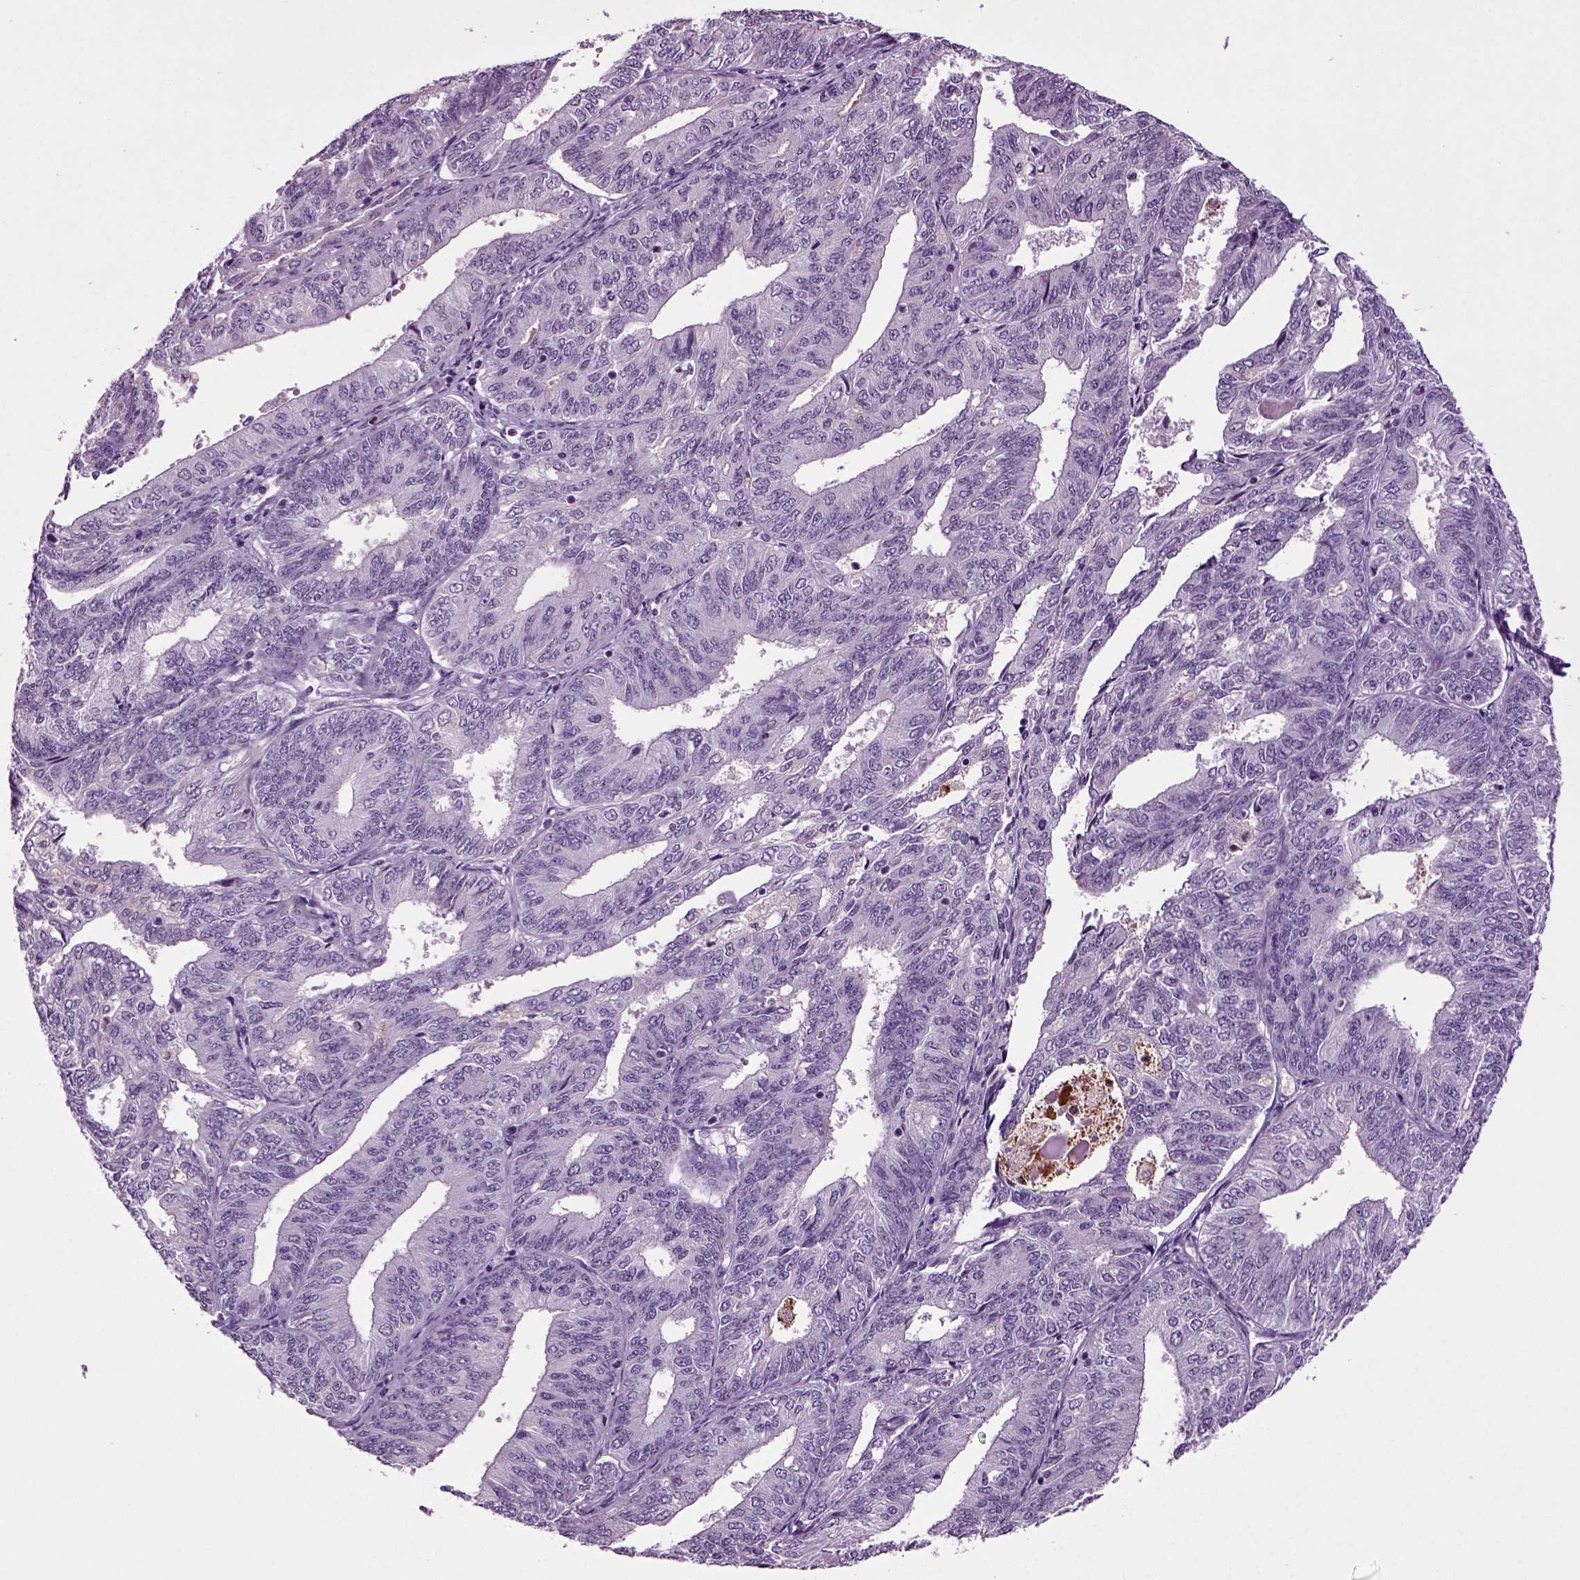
{"staining": {"intensity": "negative", "quantity": "none", "location": "none"}, "tissue": "endometrial cancer", "cell_type": "Tumor cells", "image_type": "cancer", "snomed": [{"axis": "morphology", "description": "Adenocarcinoma, NOS"}, {"axis": "topography", "description": "Endometrium"}], "caption": "The image reveals no staining of tumor cells in adenocarcinoma (endometrial). (Brightfield microscopy of DAB (3,3'-diaminobenzidine) IHC at high magnification).", "gene": "FGF11", "patient": {"sex": "female", "age": 58}}